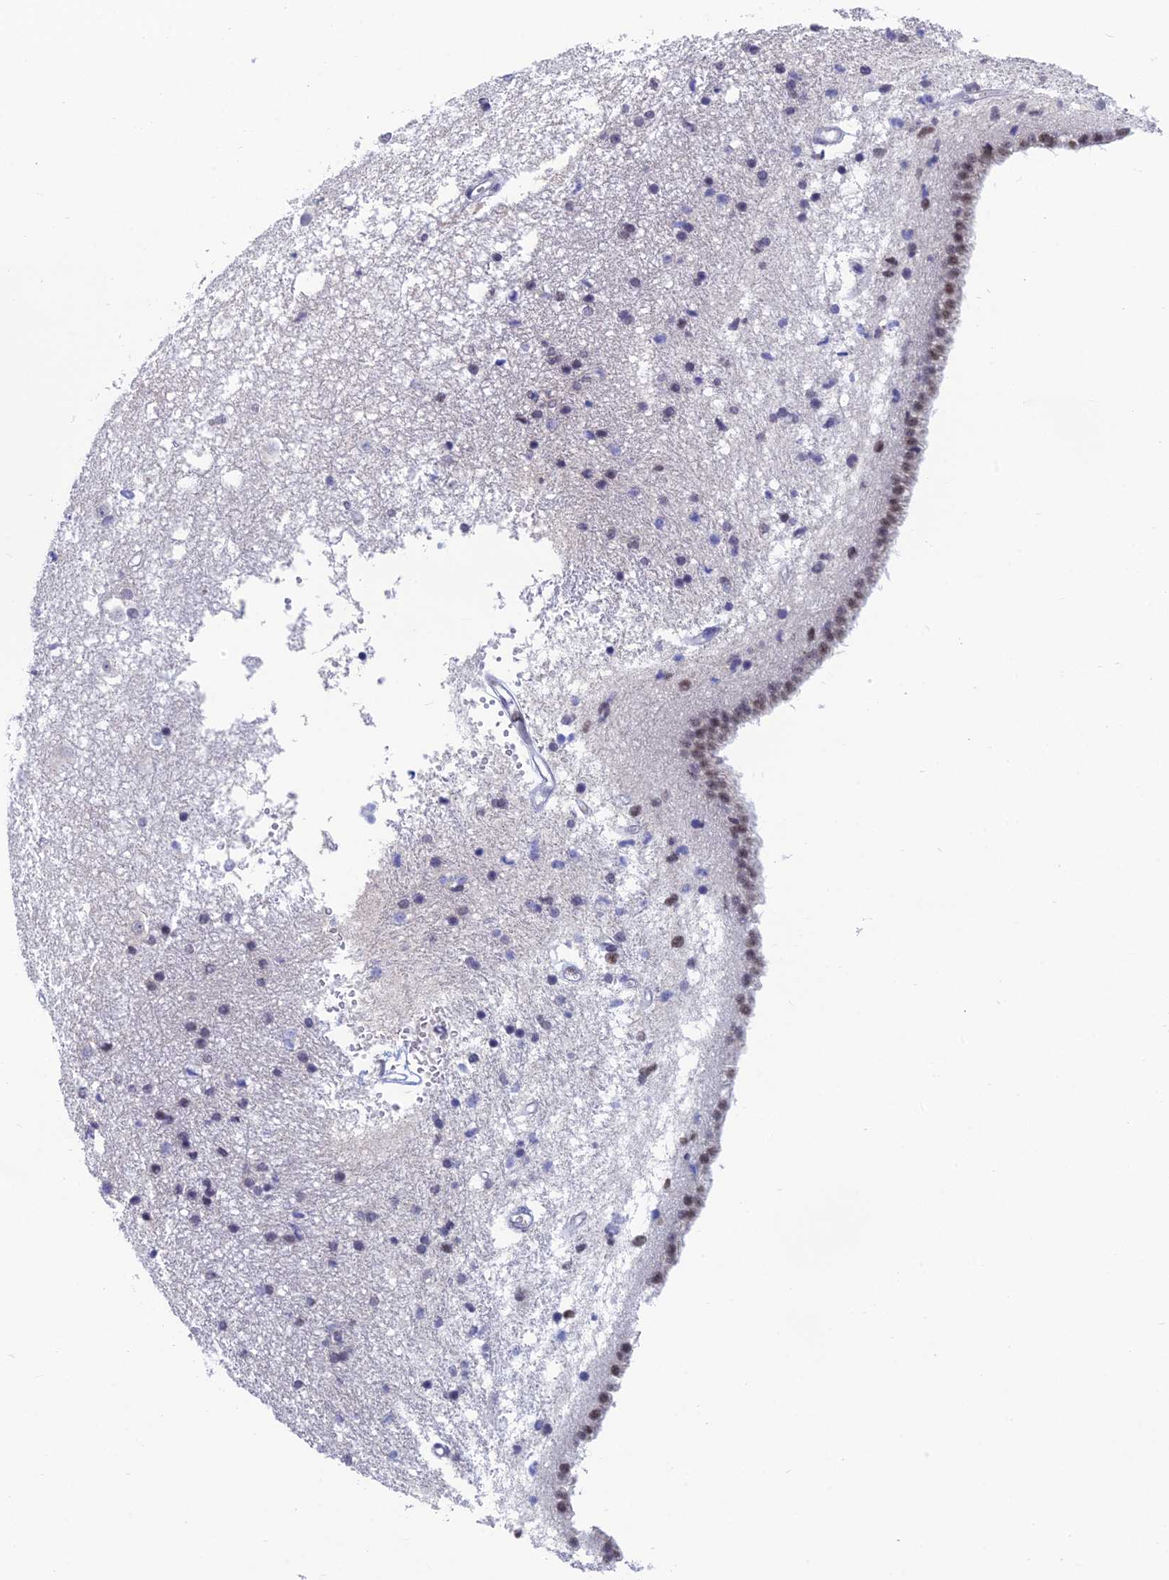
{"staining": {"intensity": "moderate", "quantity": "<25%", "location": "nuclear"}, "tissue": "caudate", "cell_type": "Glial cells", "image_type": "normal", "snomed": [{"axis": "morphology", "description": "Normal tissue, NOS"}, {"axis": "topography", "description": "Lateral ventricle wall"}], "caption": "Protein positivity by immunohistochemistry shows moderate nuclear expression in about <25% of glial cells in normal caudate.", "gene": "NABP2", "patient": {"sex": "male", "age": 45}}